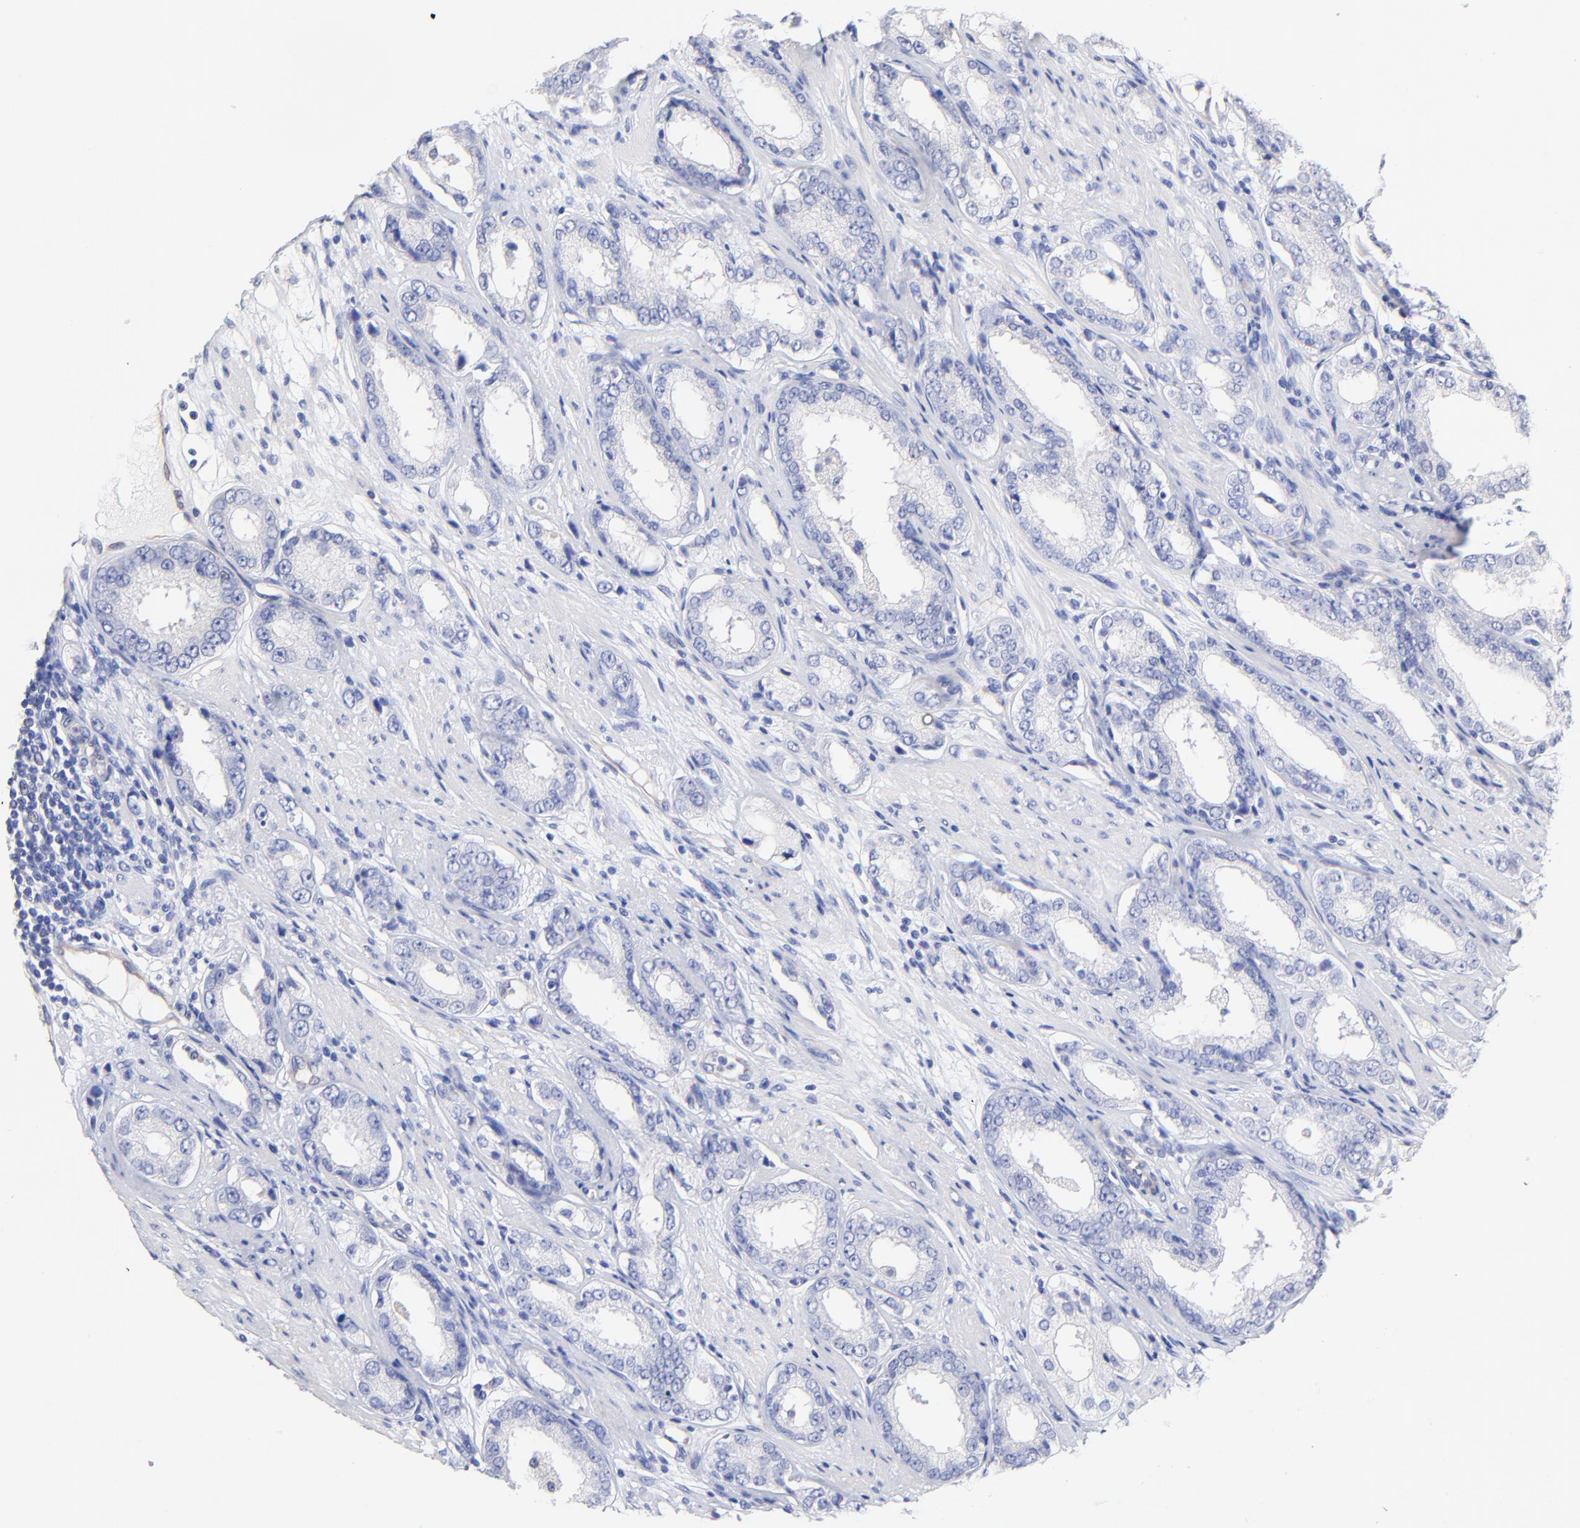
{"staining": {"intensity": "negative", "quantity": "none", "location": "none"}, "tissue": "prostate cancer", "cell_type": "Tumor cells", "image_type": "cancer", "snomed": [{"axis": "morphology", "description": "Adenocarcinoma, Medium grade"}, {"axis": "topography", "description": "Prostate"}], "caption": "Immunohistochemistry photomicrograph of neoplastic tissue: adenocarcinoma (medium-grade) (prostate) stained with DAB (3,3'-diaminobenzidine) demonstrates no significant protein positivity in tumor cells.", "gene": "SLC44A2", "patient": {"sex": "male", "age": 53}}